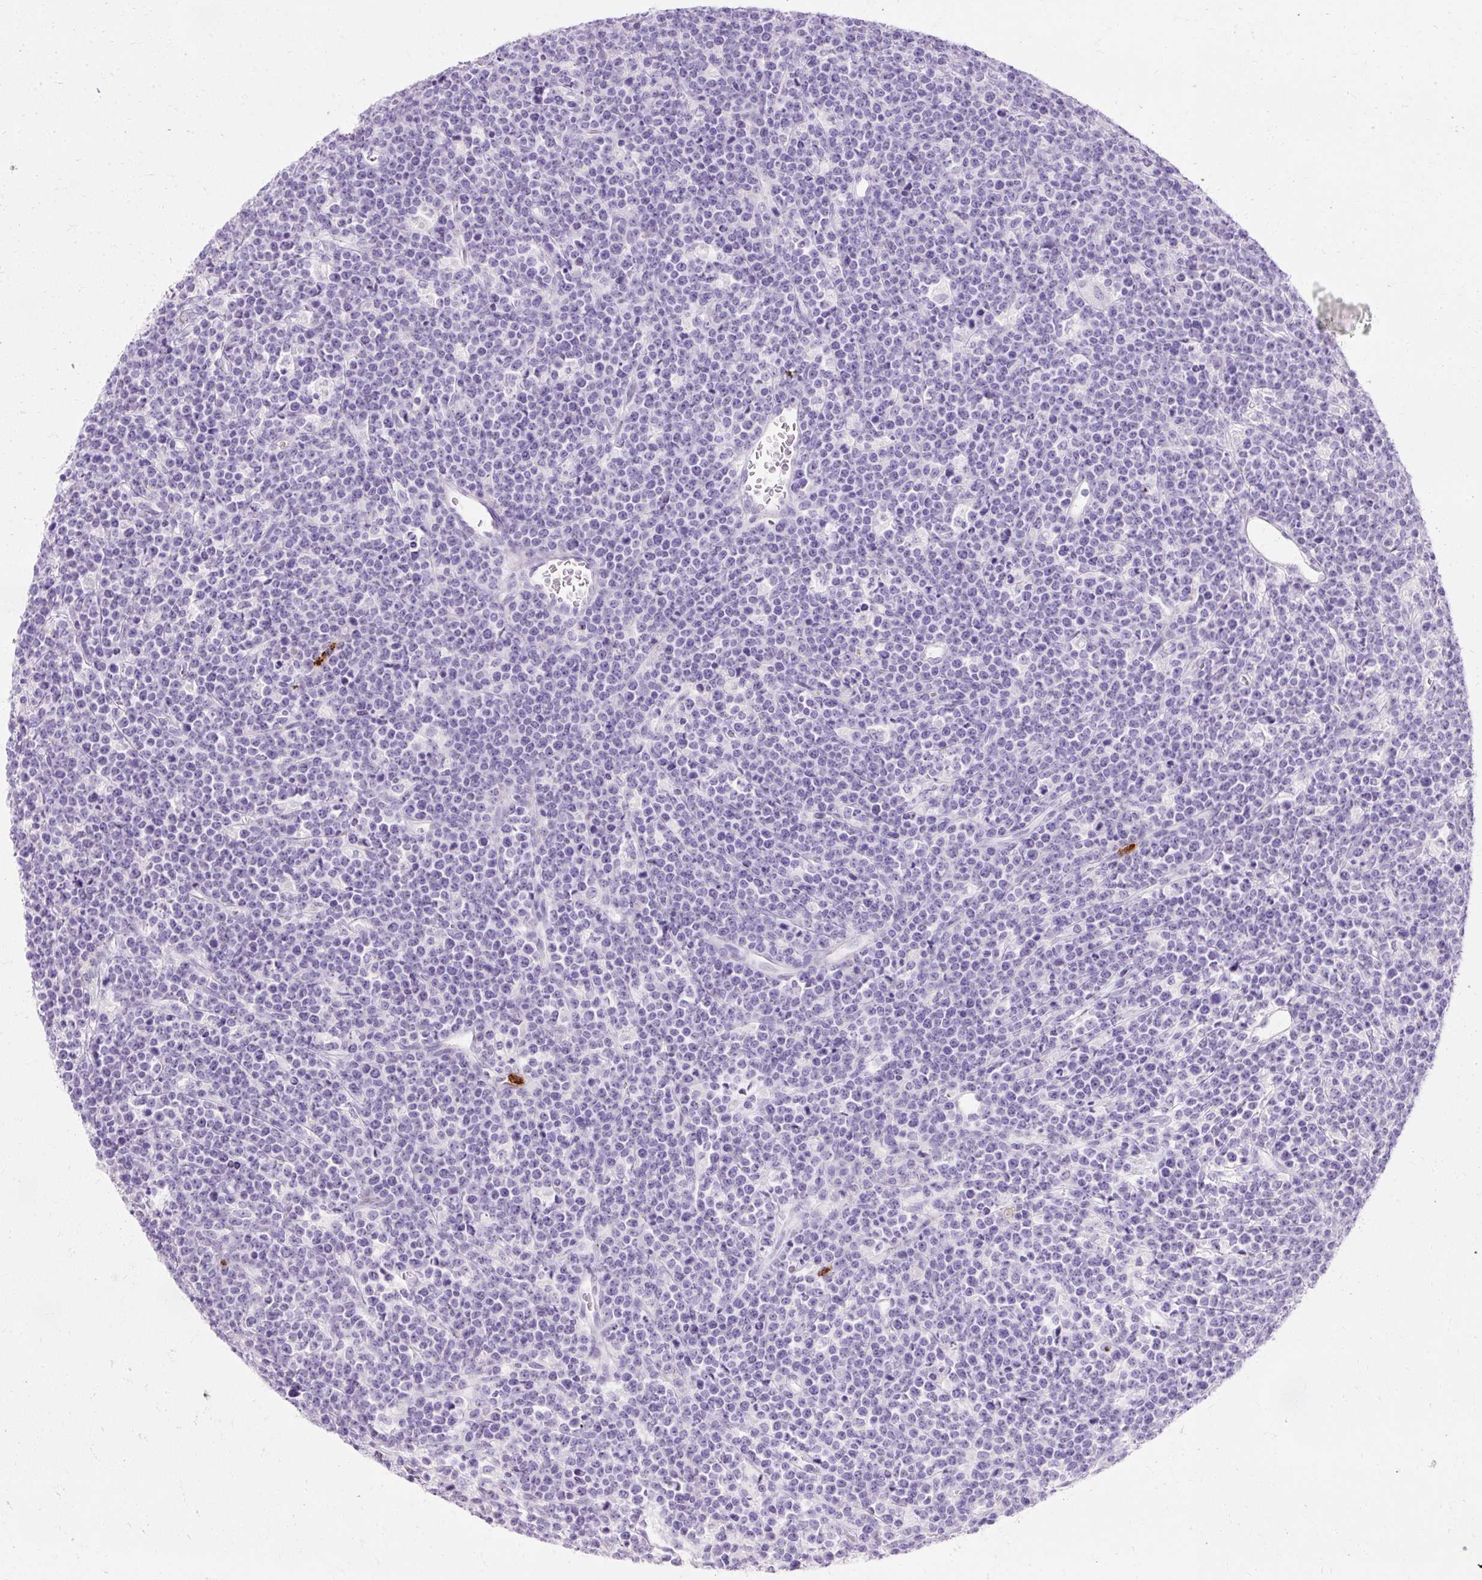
{"staining": {"intensity": "negative", "quantity": "none", "location": "none"}, "tissue": "lymphoma", "cell_type": "Tumor cells", "image_type": "cancer", "snomed": [{"axis": "morphology", "description": "Malignant lymphoma, non-Hodgkin's type, High grade"}, {"axis": "topography", "description": "Ovary"}], "caption": "High power microscopy image of an IHC photomicrograph of lymphoma, revealing no significant staining in tumor cells.", "gene": "DEFA1", "patient": {"sex": "female", "age": 56}}